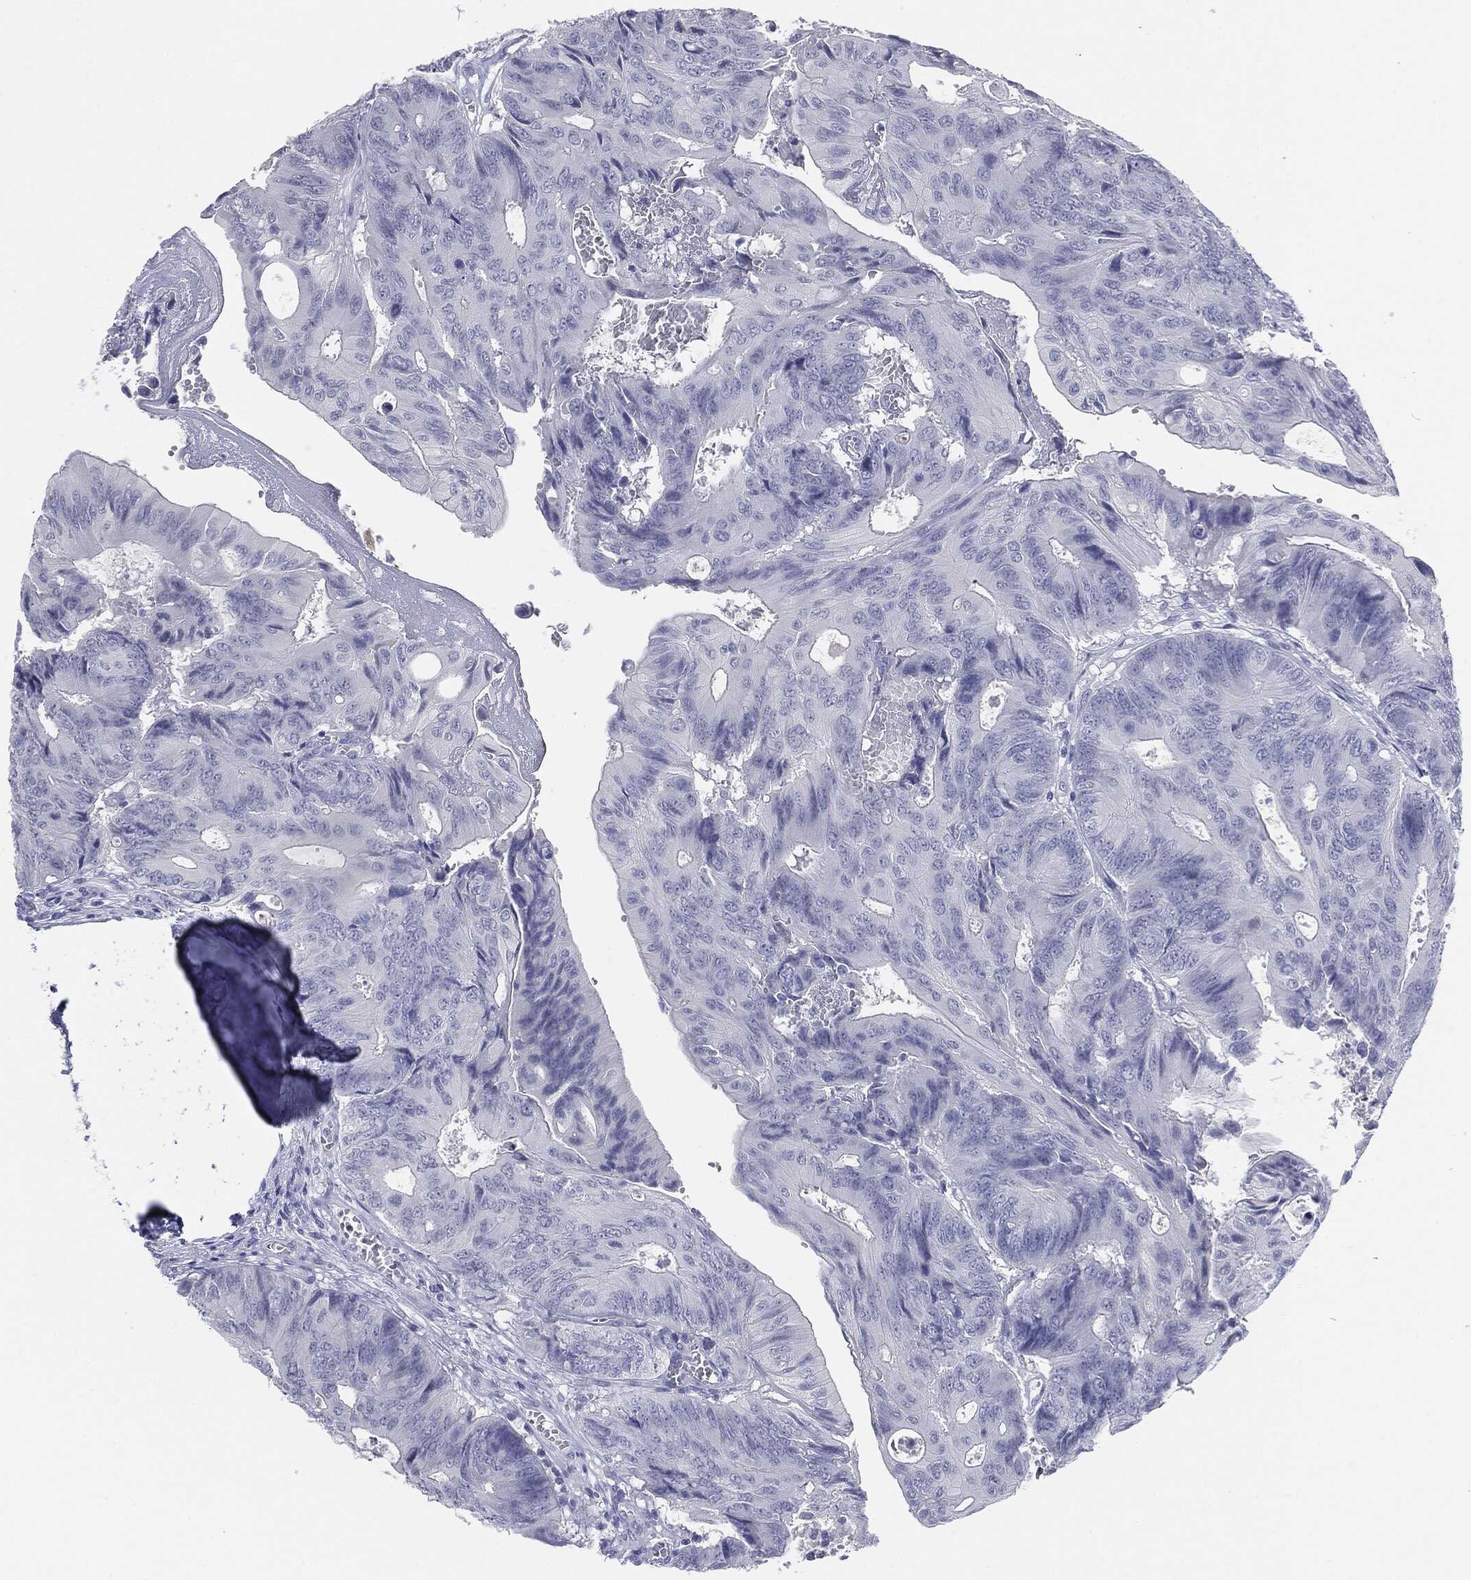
{"staining": {"intensity": "negative", "quantity": "none", "location": "none"}, "tissue": "colorectal cancer", "cell_type": "Tumor cells", "image_type": "cancer", "snomed": [{"axis": "morphology", "description": "Normal tissue, NOS"}, {"axis": "morphology", "description": "Adenocarcinoma, NOS"}, {"axis": "topography", "description": "Colon"}], "caption": "High magnification brightfield microscopy of colorectal adenocarcinoma stained with DAB (3,3'-diaminobenzidine) (brown) and counterstained with hematoxylin (blue): tumor cells show no significant expression.", "gene": "CGB1", "patient": {"sex": "male", "age": 65}}